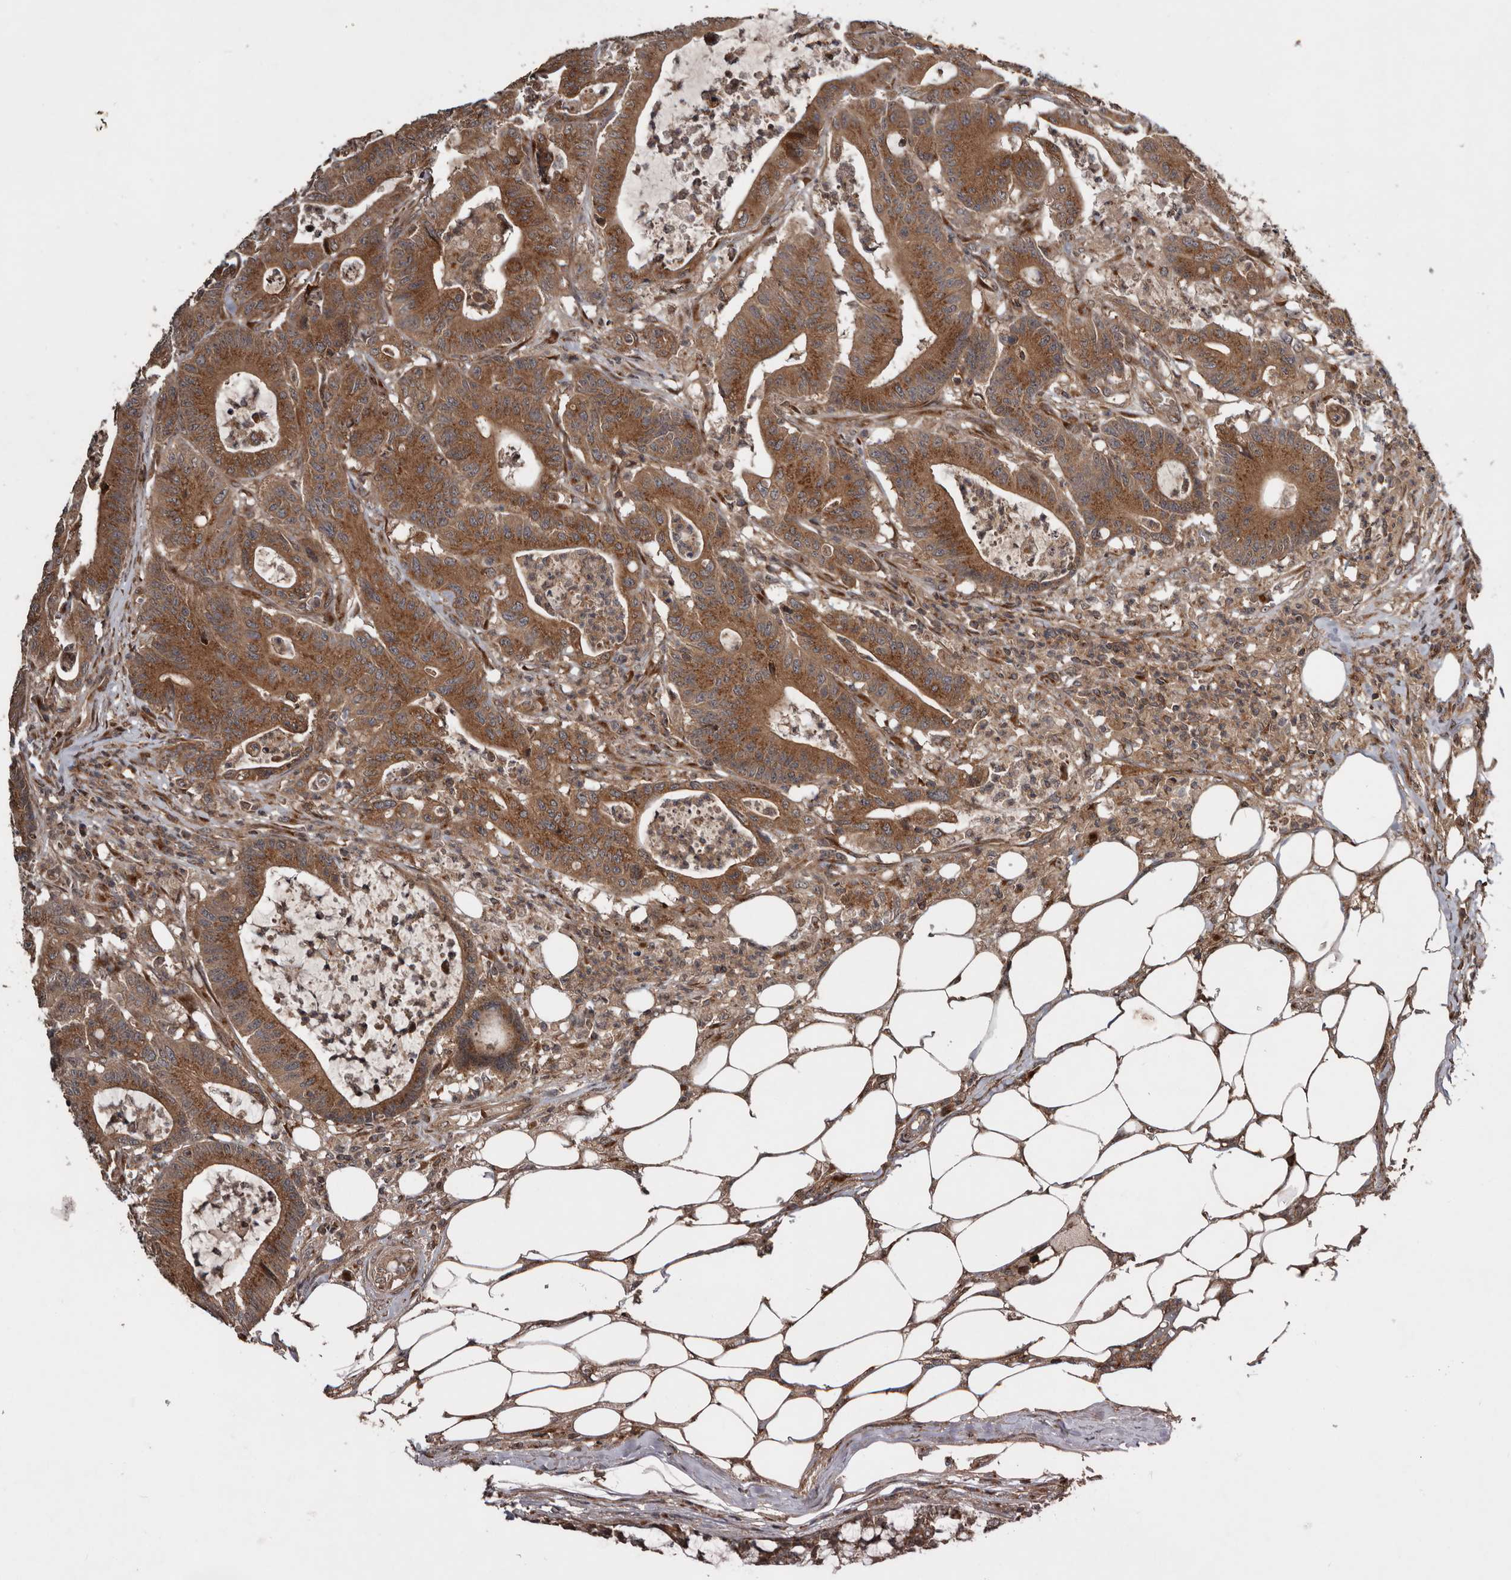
{"staining": {"intensity": "strong", "quantity": ">75%", "location": "cytoplasmic/membranous"}, "tissue": "colorectal cancer", "cell_type": "Tumor cells", "image_type": "cancer", "snomed": [{"axis": "morphology", "description": "Adenocarcinoma, NOS"}, {"axis": "topography", "description": "Colon"}], "caption": "Protein expression by IHC demonstrates strong cytoplasmic/membranous expression in about >75% of tumor cells in adenocarcinoma (colorectal). The protein is stained brown, and the nuclei are stained in blue (DAB IHC with brightfield microscopy, high magnification).", "gene": "CCDC190", "patient": {"sex": "female", "age": 84}}